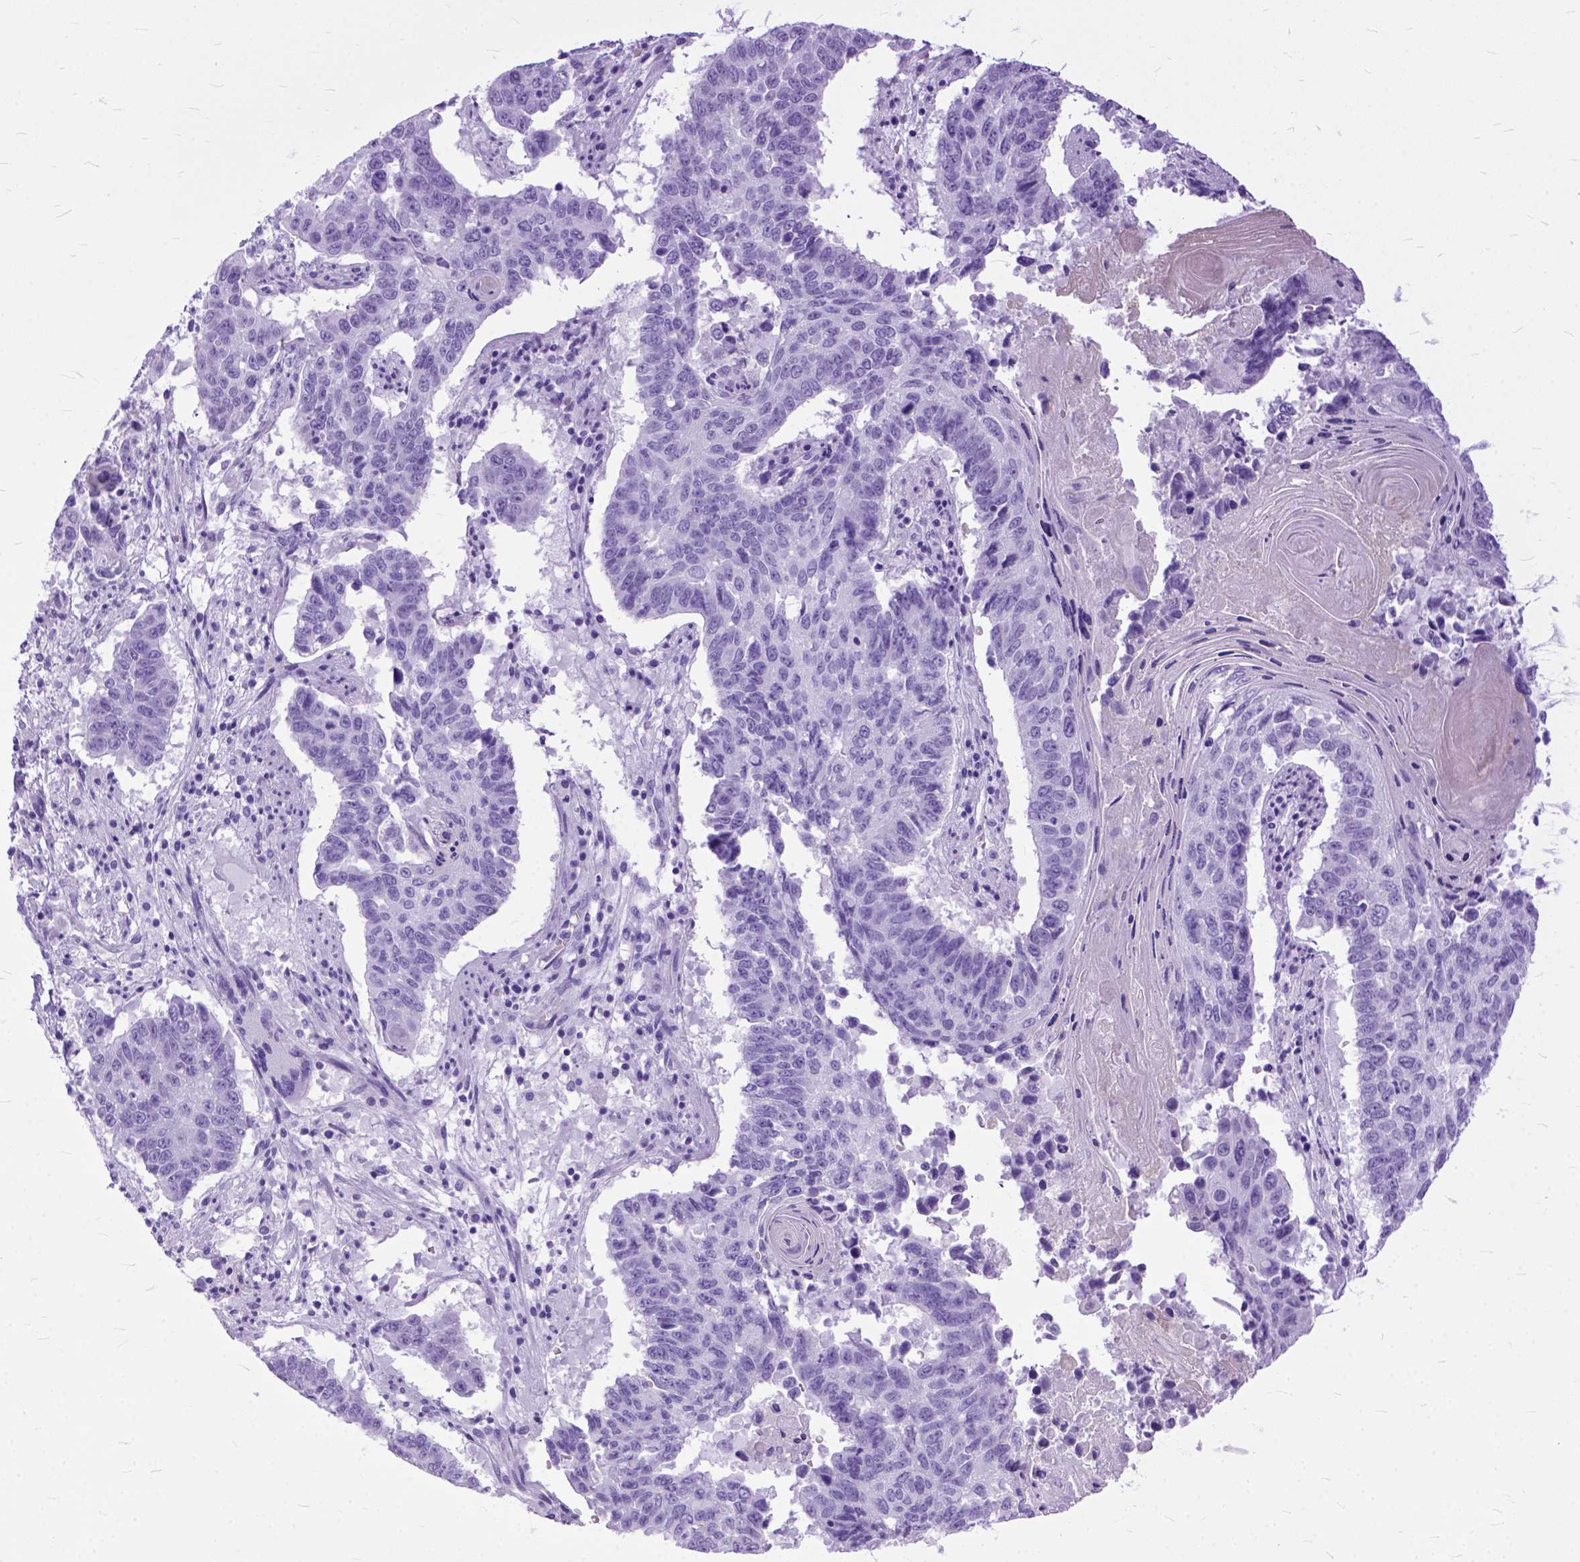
{"staining": {"intensity": "negative", "quantity": "none", "location": "none"}, "tissue": "lung cancer", "cell_type": "Tumor cells", "image_type": "cancer", "snomed": [{"axis": "morphology", "description": "Squamous cell carcinoma, NOS"}, {"axis": "topography", "description": "Lung"}], "caption": "Tumor cells show no significant protein staining in lung cancer.", "gene": "GNGT1", "patient": {"sex": "male", "age": 73}}